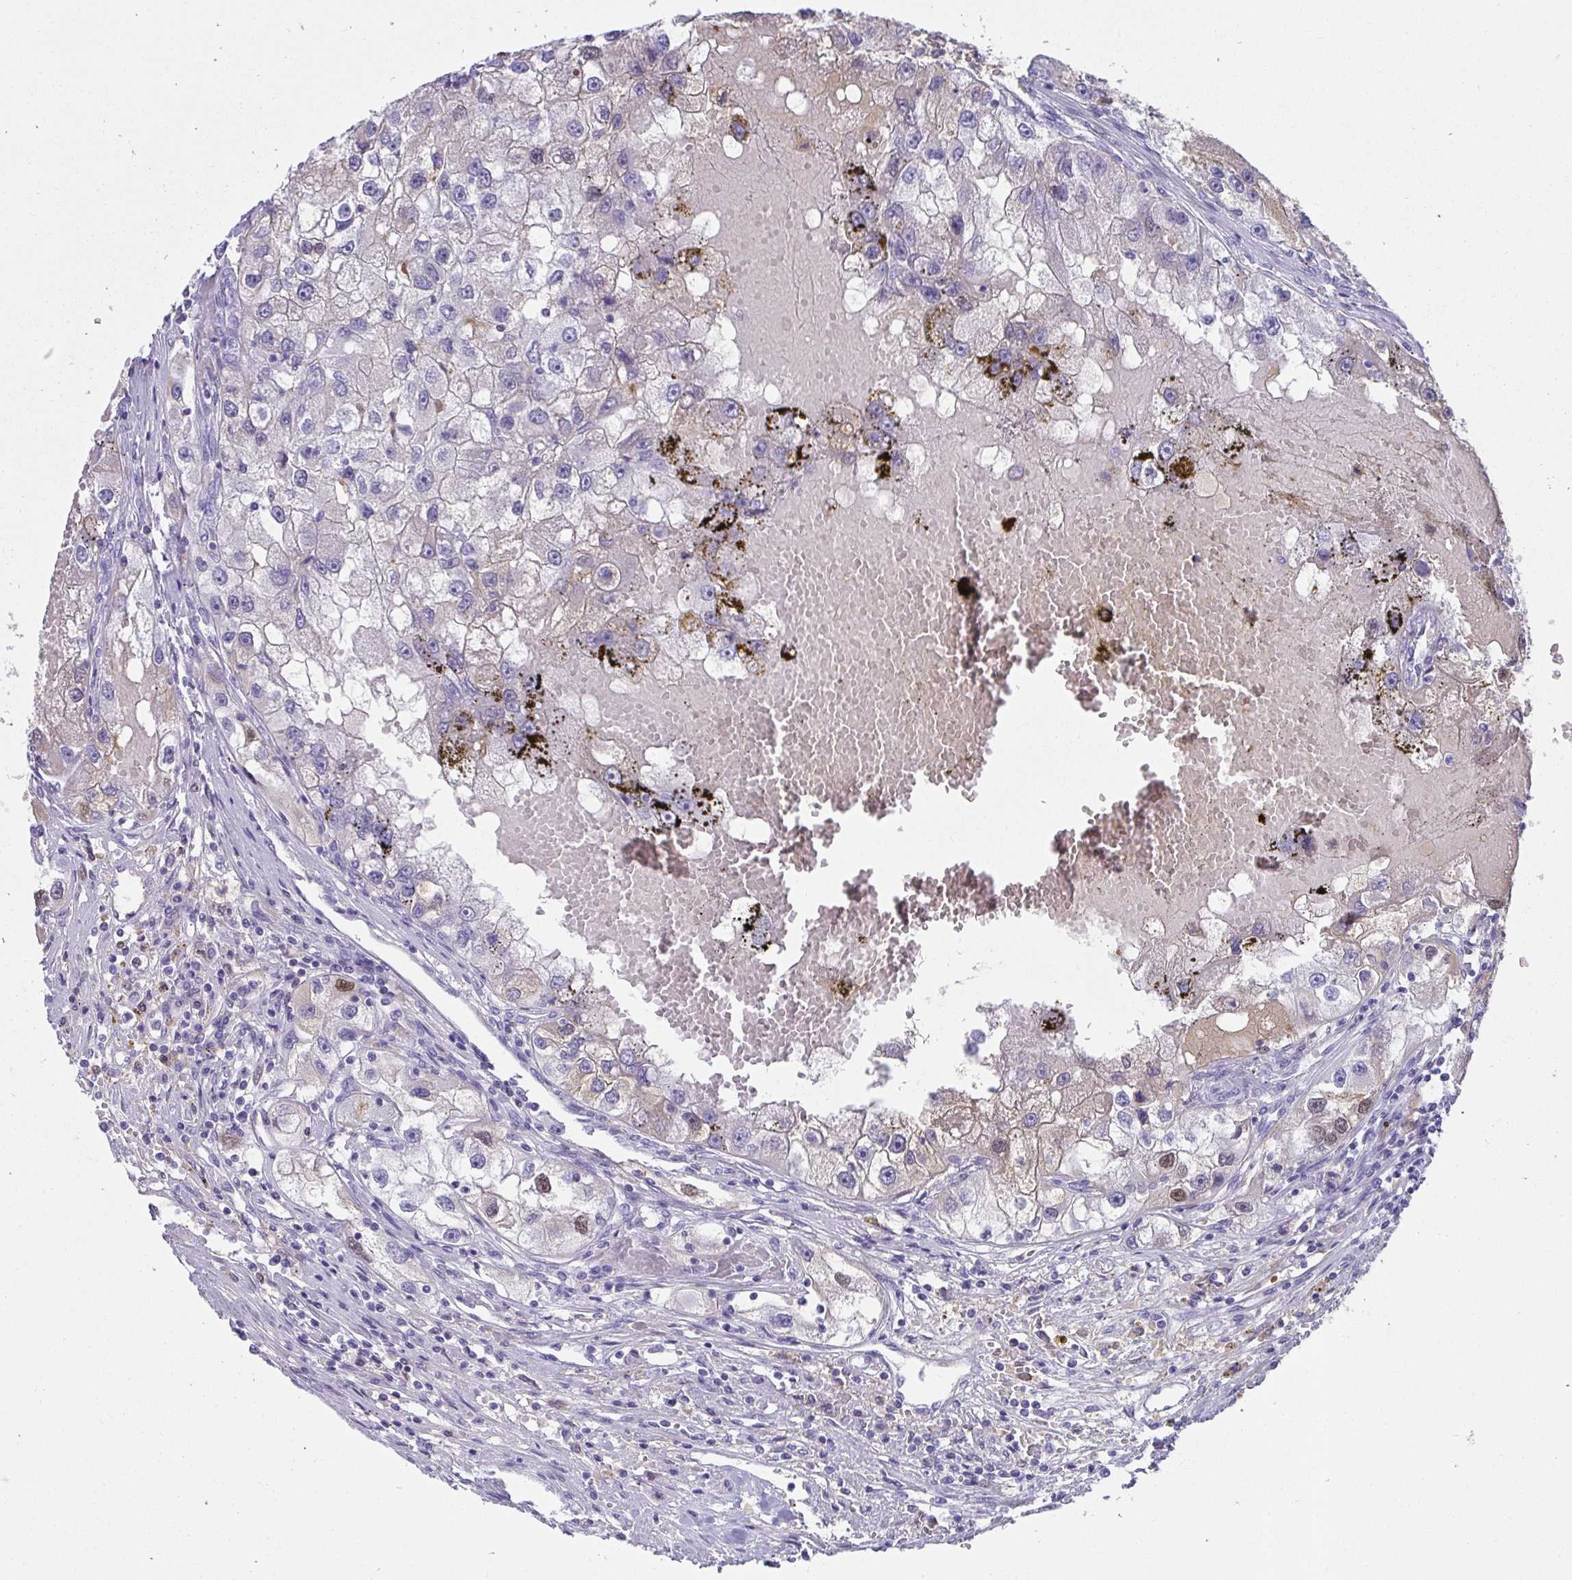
{"staining": {"intensity": "weak", "quantity": "<25%", "location": "cytoplasmic/membranous,nuclear"}, "tissue": "renal cancer", "cell_type": "Tumor cells", "image_type": "cancer", "snomed": [{"axis": "morphology", "description": "Adenocarcinoma, NOS"}, {"axis": "topography", "description": "Kidney"}], "caption": "There is no significant positivity in tumor cells of renal adenocarcinoma.", "gene": "ZSWIM3", "patient": {"sex": "male", "age": 63}}